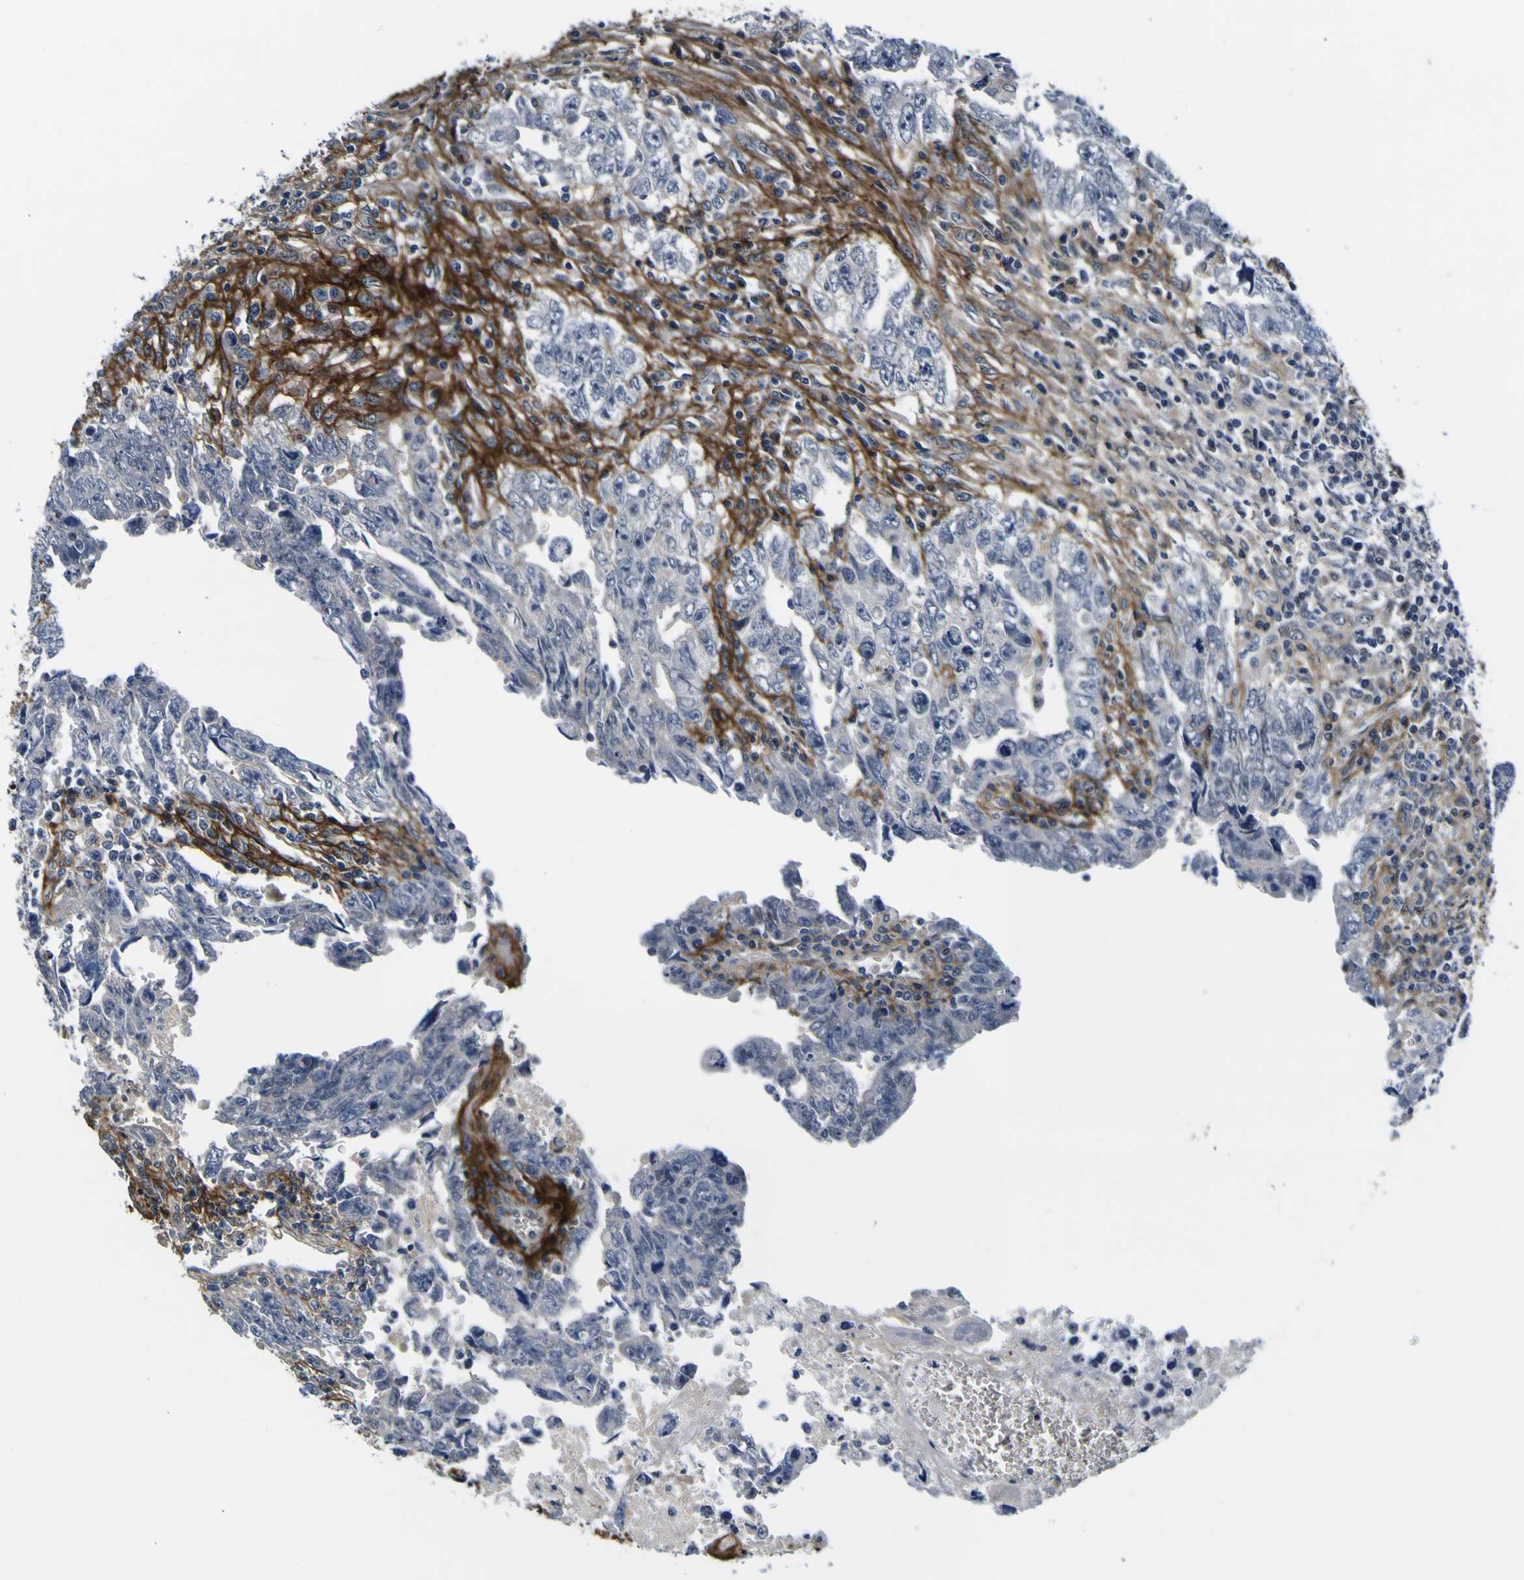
{"staining": {"intensity": "negative", "quantity": "none", "location": "none"}, "tissue": "testis cancer", "cell_type": "Tumor cells", "image_type": "cancer", "snomed": [{"axis": "morphology", "description": "Carcinoma, Embryonal, NOS"}, {"axis": "topography", "description": "Testis"}], "caption": "Testis cancer (embryonal carcinoma) stained for a protein using immunohistochemistry demonstrates no expression tumor cells.", "gene": "POSTN", "patient": {"sex": "male", "age": 28}}